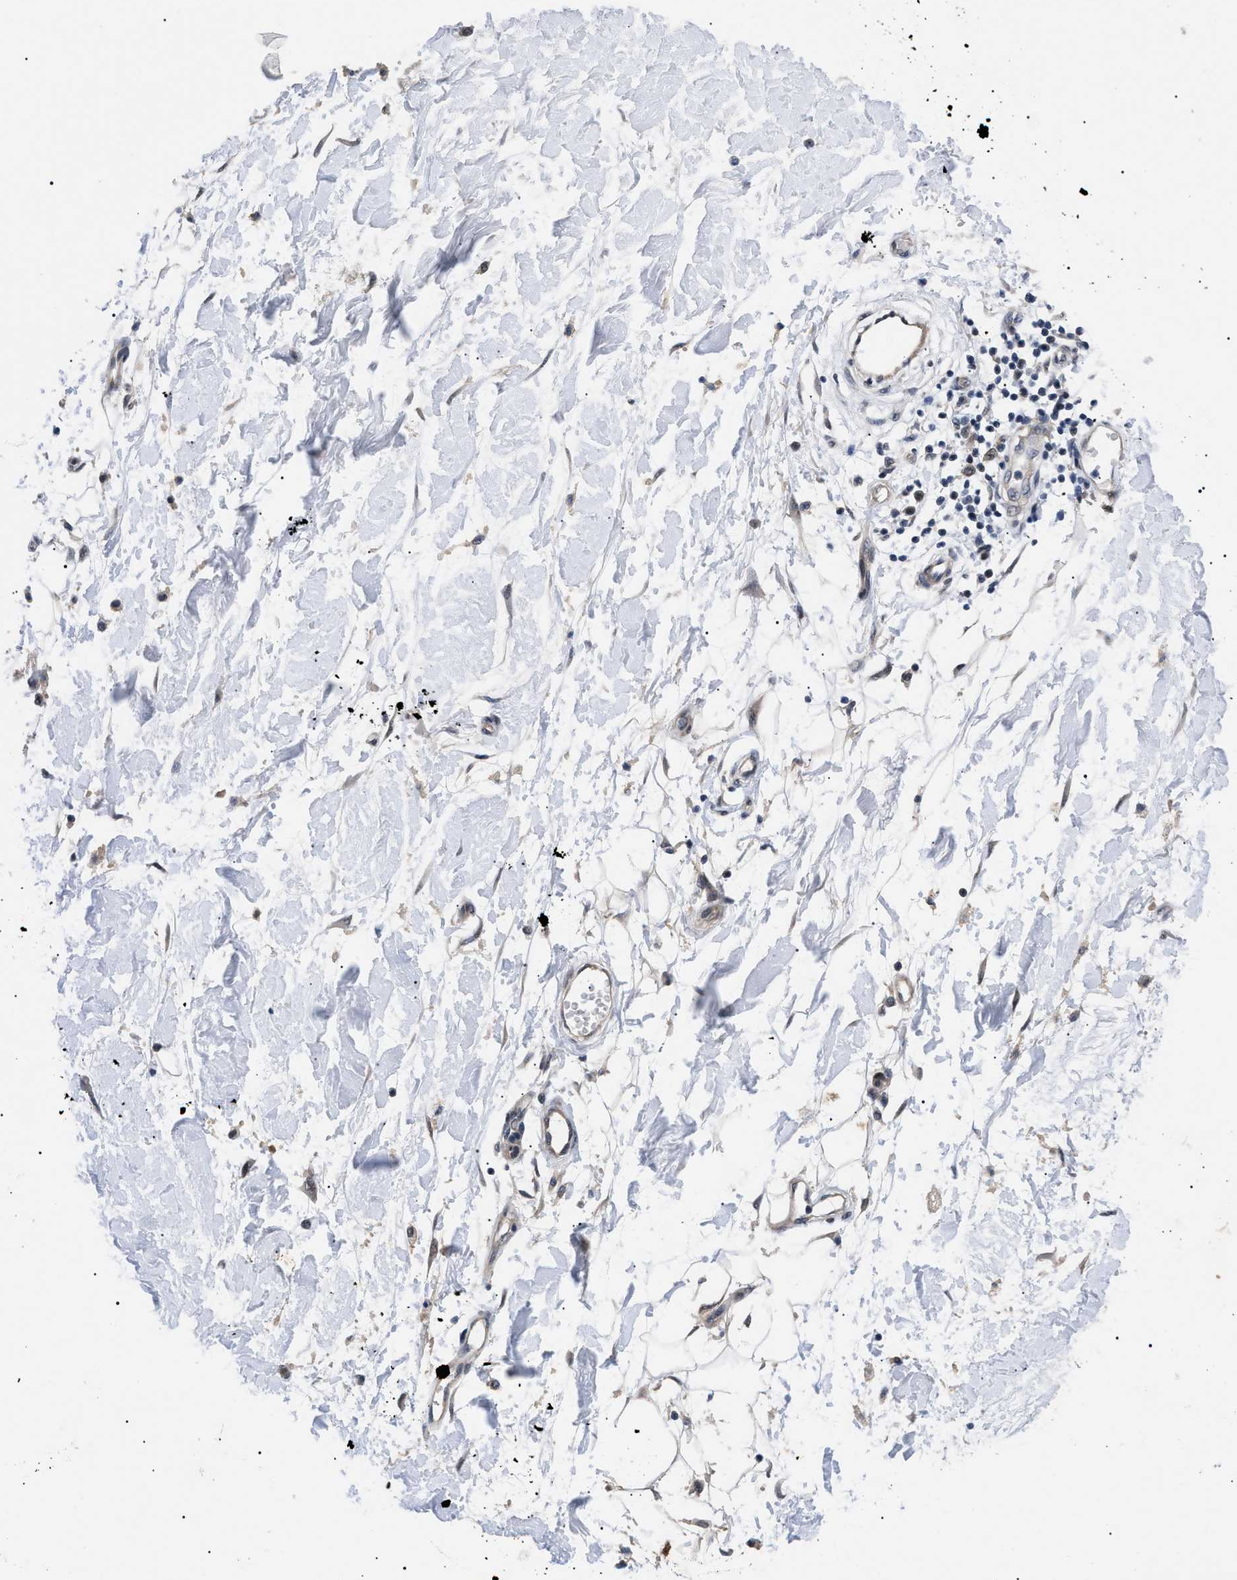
{"staining": {"intensity": "negative", "quantity": "none", "location": "none"}, "tissue": "adipose tissue", "cell_type": "Adipocytes", "image_type": "normal", "snomed": [{"axis": "morphology", "description": "Normal tissue, NOS"}, {"axis": "morphology", "description": "Squamous cell carcinoma, NOS"}, {"axis": "topography", "description": "Skin"}, {"axis": "topography", "description": "Peripheral nerve tissue"}], "caption": "An image of adipose tissue stained for a protein shows no brown staining in adipocytes.", "gene": "GARRE1", "patient": {"sex": "male", "age": 83}}